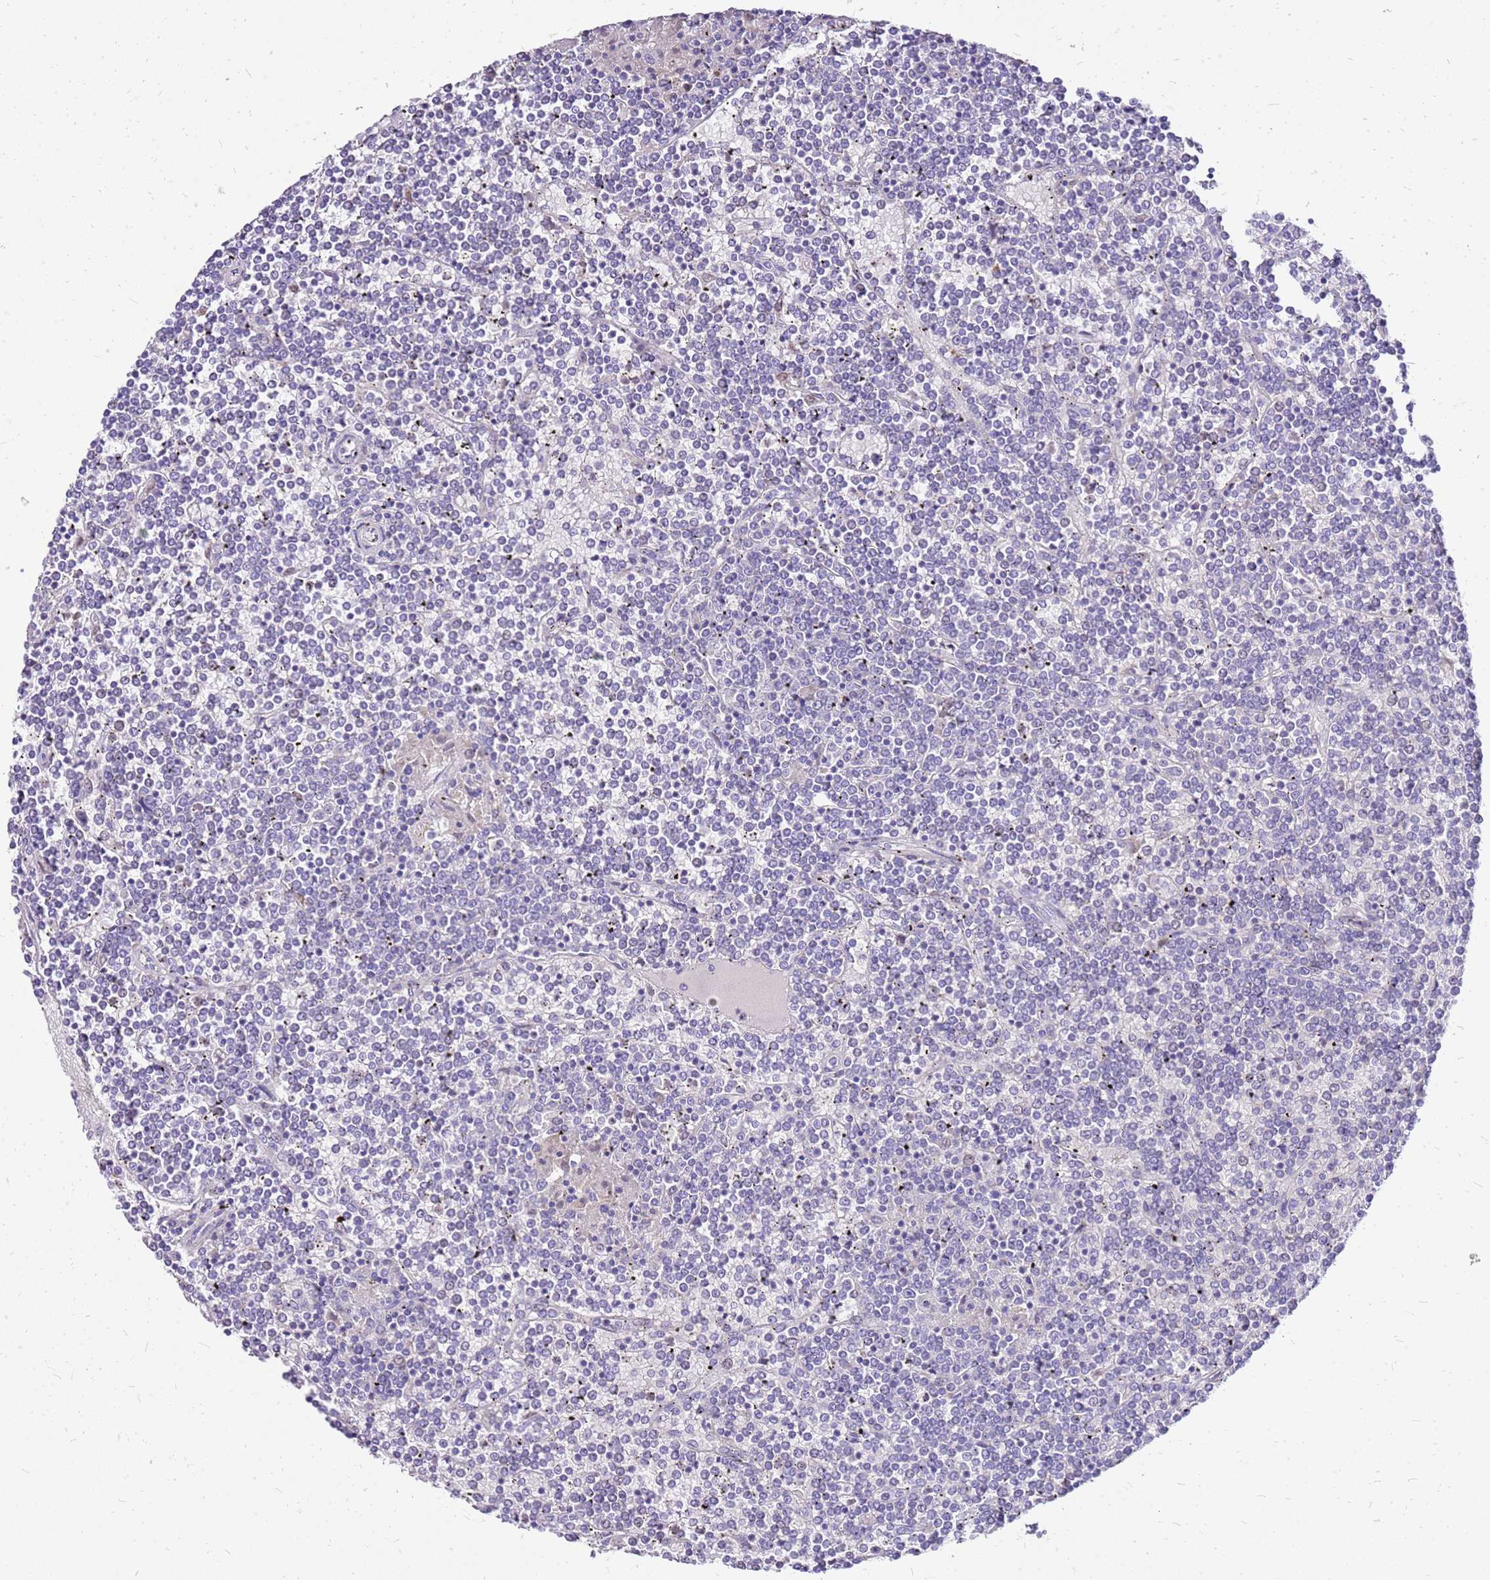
{"staining": {"intensity": "negative", "quantity": "none", "location": "none"}, "tissue": "lymphoma", "cell_type": "Tumor cells", "image_type": "cancer", "snomed": [{"axis": "morphology", "description": "Malignant lymphoma, non-Hodgkin's type, Low grade"}, {"axis": "topography", "description": "Spleen"}], "caption": "Tumor cells show no significant positivity in low-grade malignant lymphoma, non-Hodgkin's type.", "gene": "DCDC2B", "patient": {"sex": "female", "age": 19}}